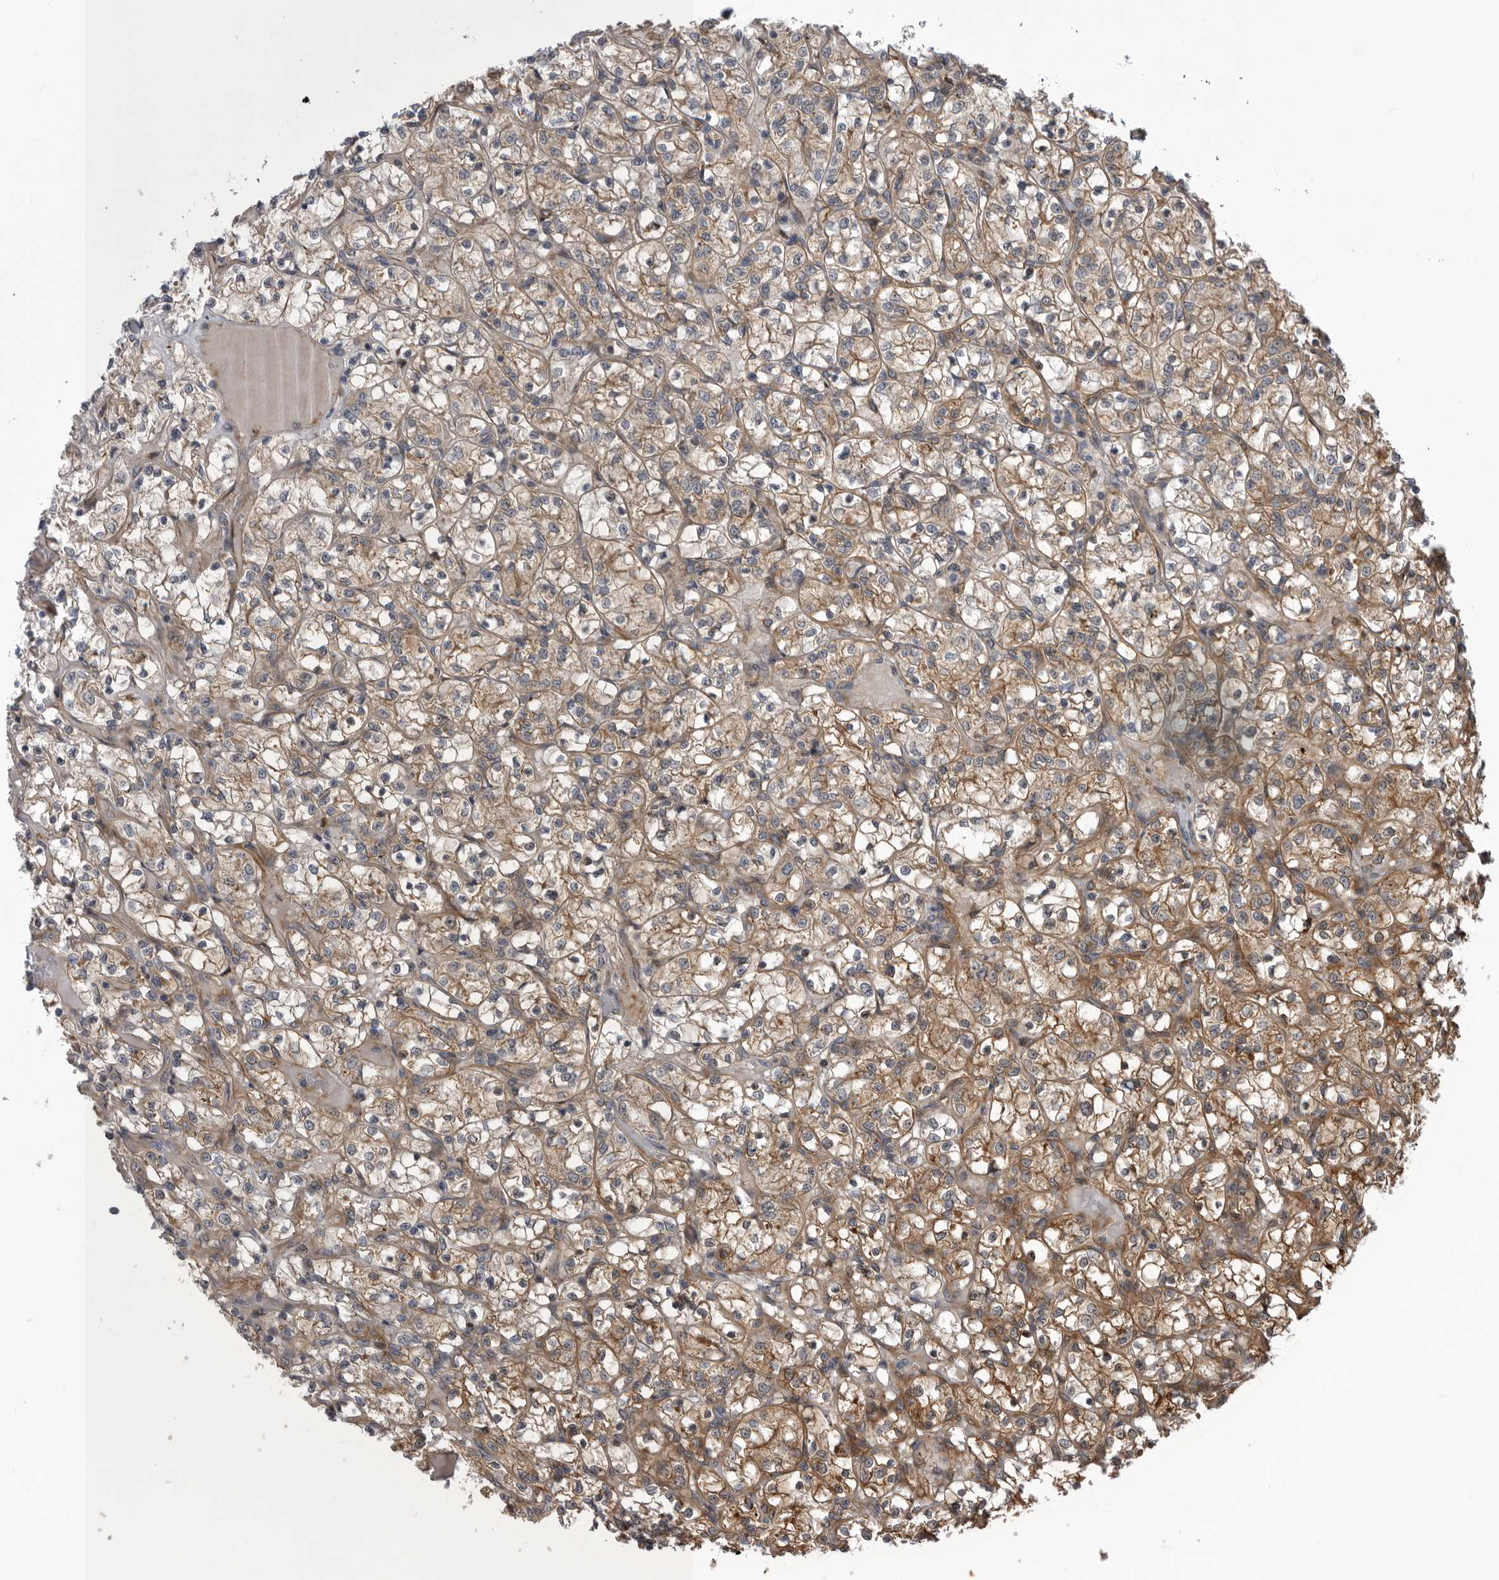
{"staining": {"intensity": "weak", "quantity": ">75%", "location": "cytoplasmic/membranous"}, "tissue": "renal cancer", "cell_type": "Tumor cells", "image_type": "cancer", "snomed": [{"axis": "morphology", "description": "Adenocarcinoma, NOS"}, {"axis": "topography", "description": "Kidney"}], "caption": "A brown stain labels weak cytoplasmic/membranous expression of a protein in human renal adenocarcinoma tumor cells.", "gene": "RAB3GAP2", "patient": {"sex": "female", "age": 69}}